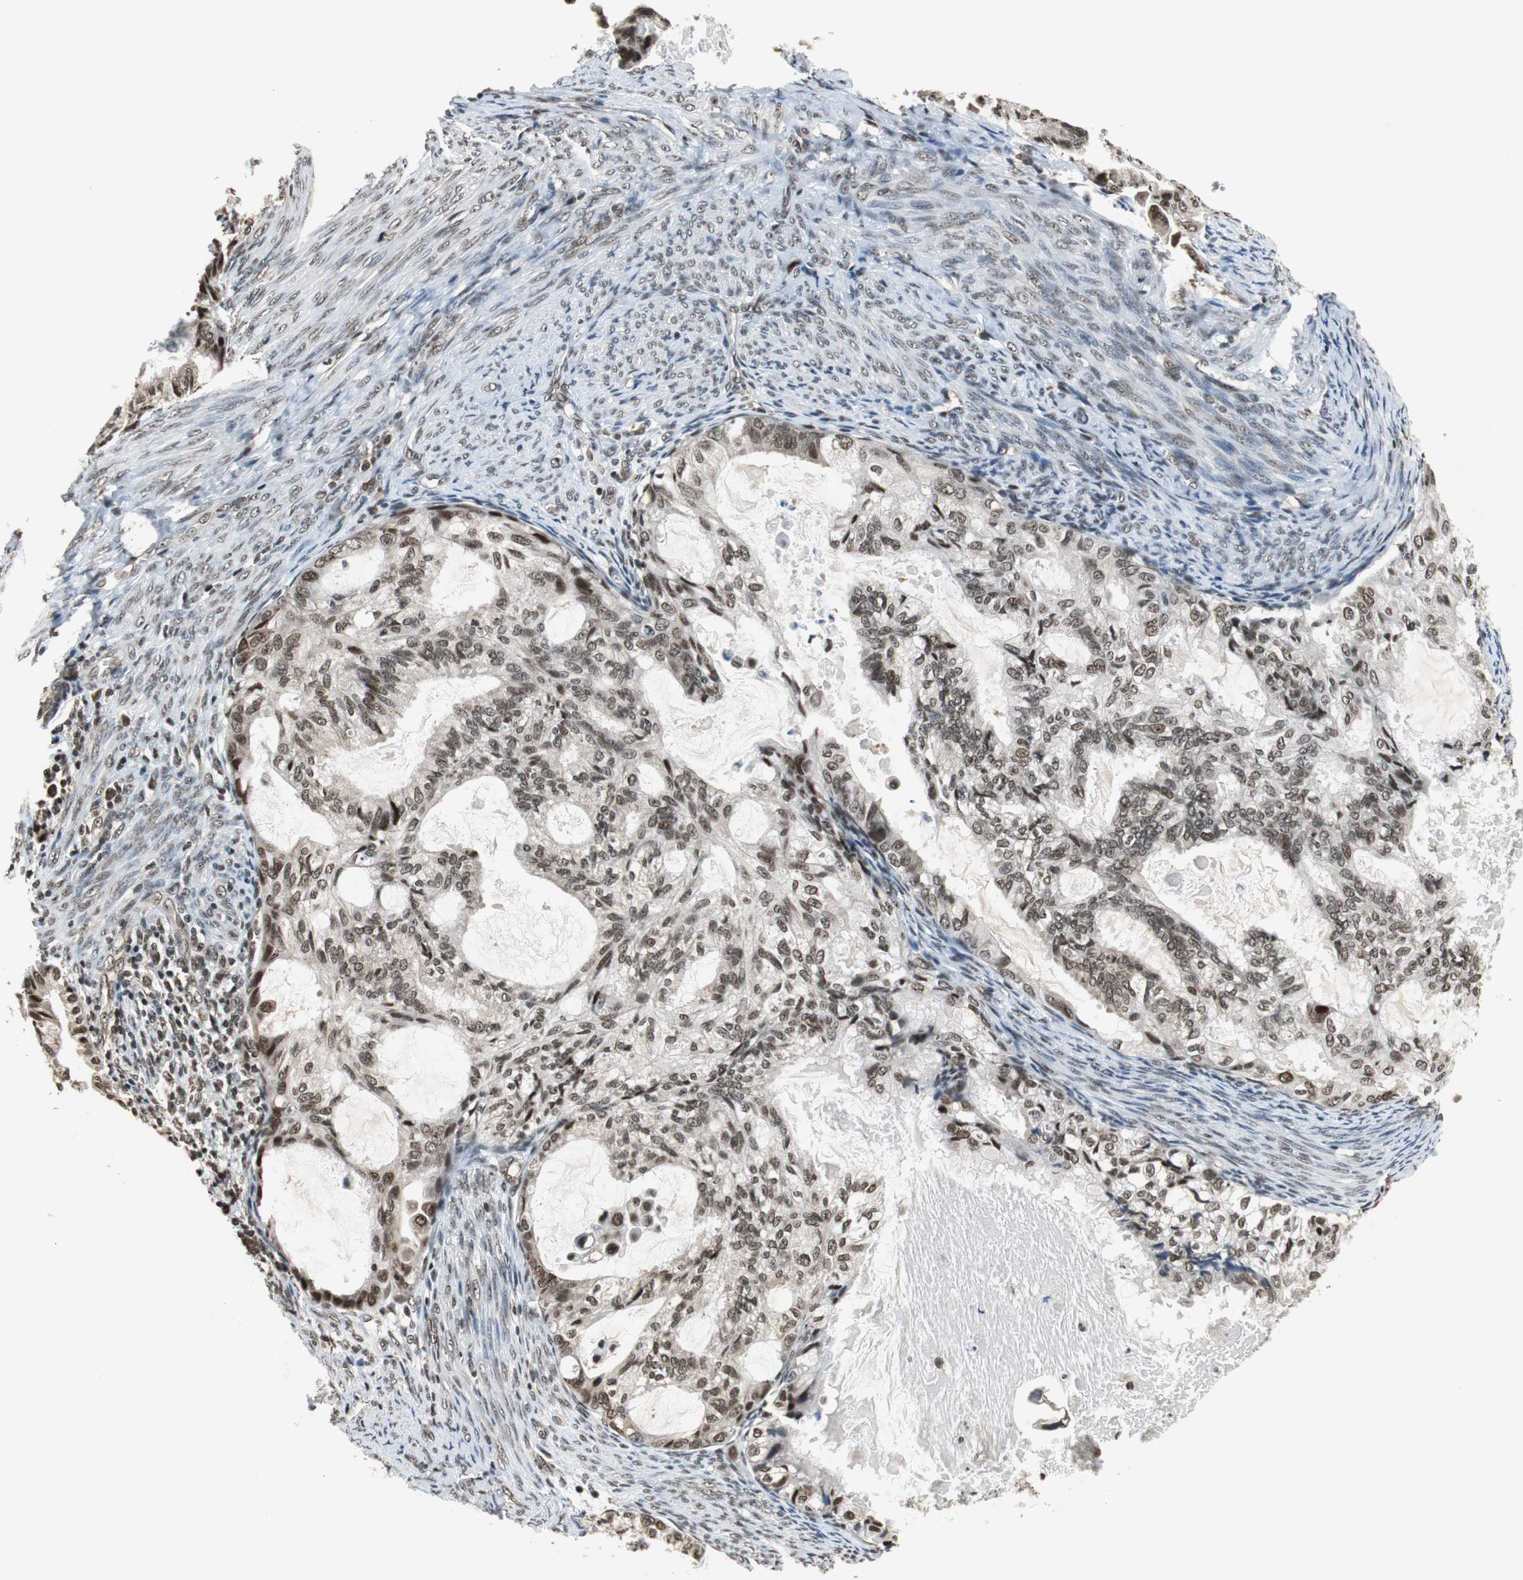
{"staining": {"intensity": "strong", "quantity": ">75%", "location": "nuclear"}, "tissue": "cervical cancer", "cell_type": "Tumor cells", "image_type": "cancer", "snomed": [{"axis": "morphology", "description": "Normal tissue, NOS"}, {"axis": "morphology", "description": "Adenocarcinoma, NOS"}, {"axis": "topography", "description": "Cervix"}, {"axis": "topography", "description": "Endometrium"}], "caption": "A photomicrograph showing strong nuclear staining in approximately >75% of tumor cells in adenocarcinoma (cervical), as visualized by brown immunohistochemical staining.", "gene": "REST", "patient": {"sex": "female", "age": 86}}